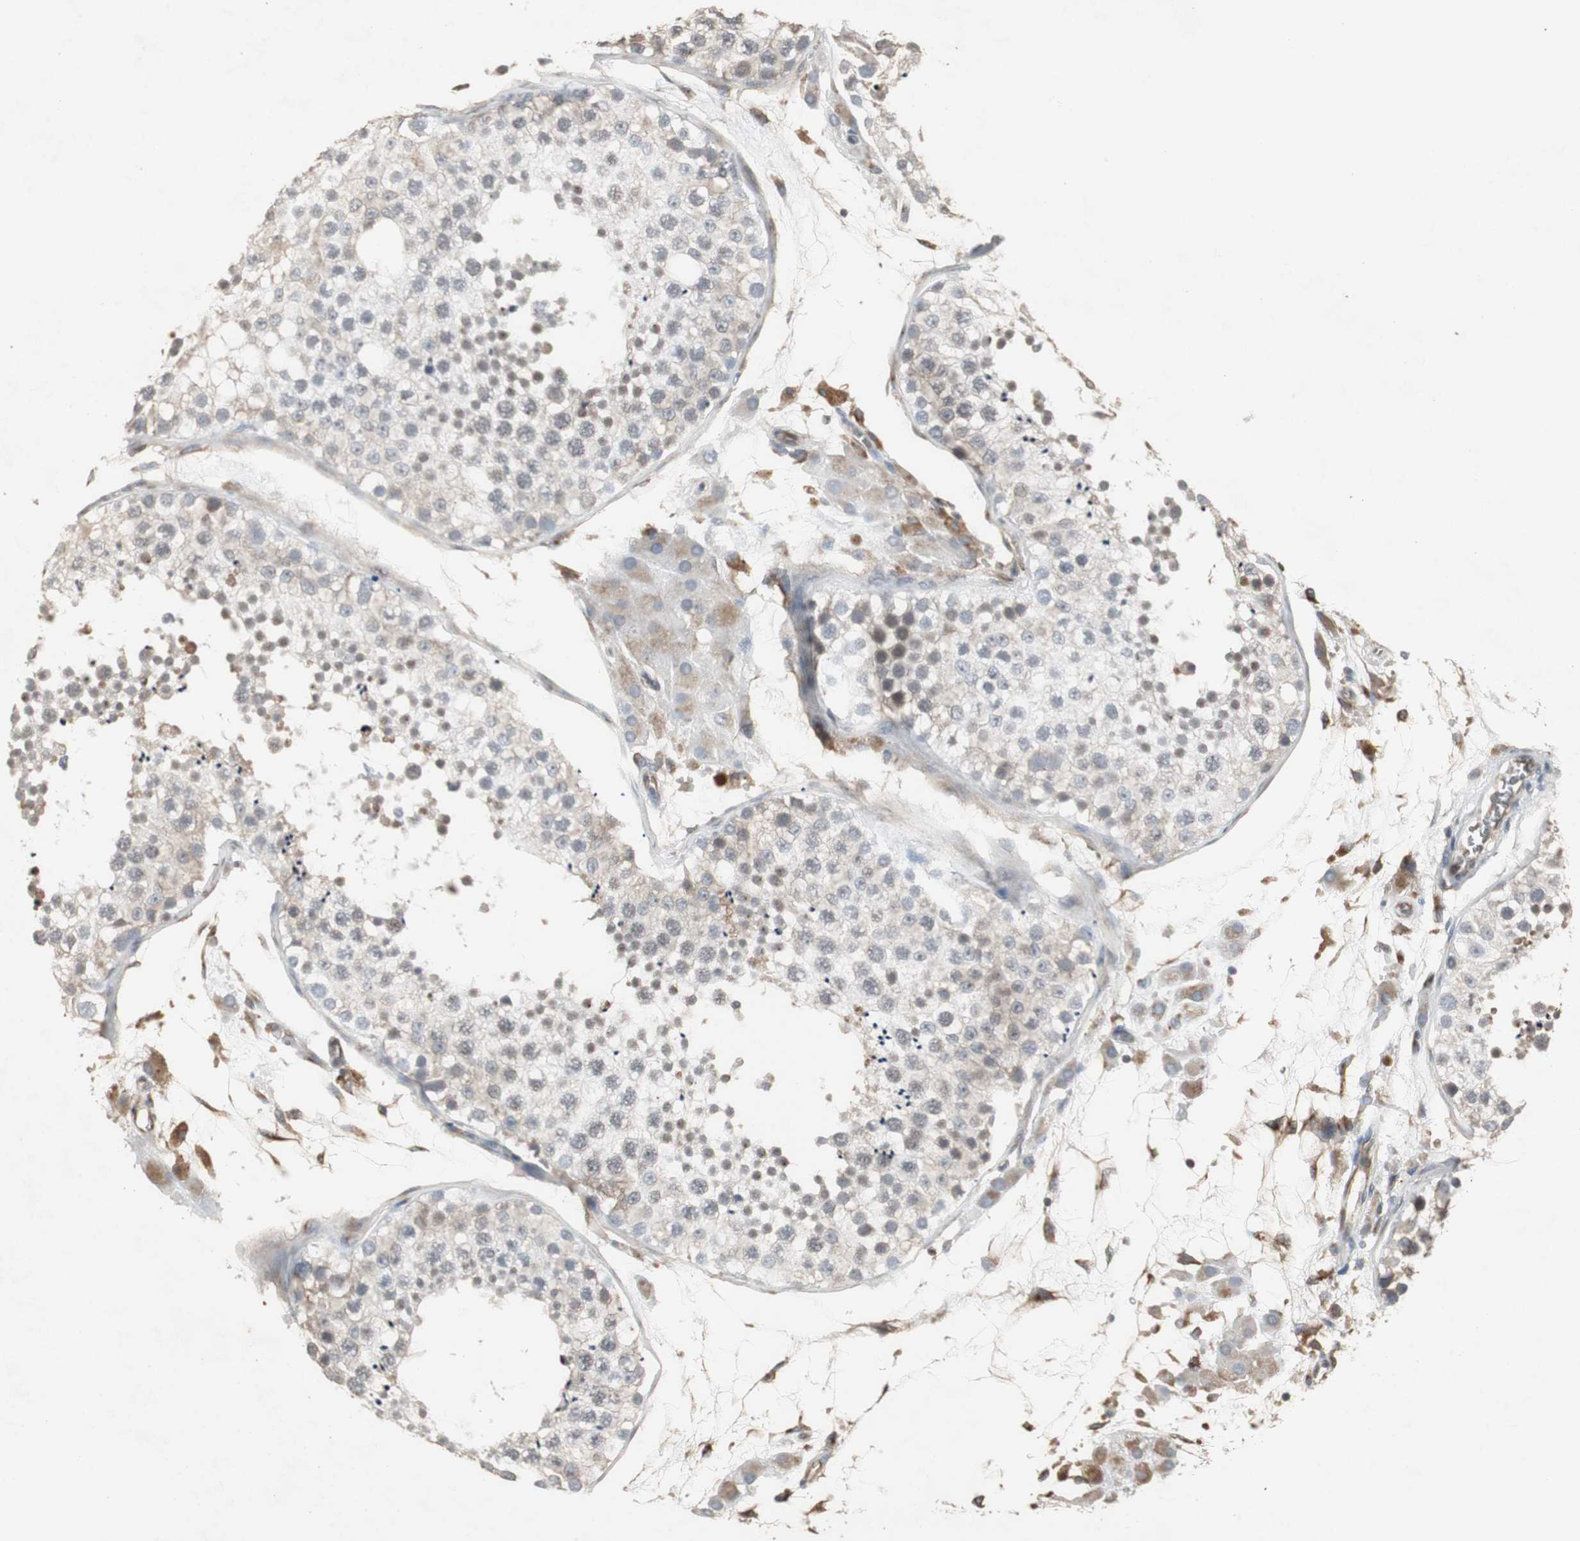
{"staining": {"intensity": "weak", "quantity": "25%-75%", "location": "cytoplasmic/membranous"}, "tissue": "testis", "cell_type": "Cells in seminiferous ducts", "image_type": "normal", "snomed": [{"axis": "morphology", "description": "Normal tissue, NOS"}, {"axis": "topography", "description": "Testis"}], "caption": "Human testis stained with a protein marker exhibits weak staining in cells in seminiferous ducts.", "gene": "ATP2B2", "patient": {"sex": "male", "age": 26}}